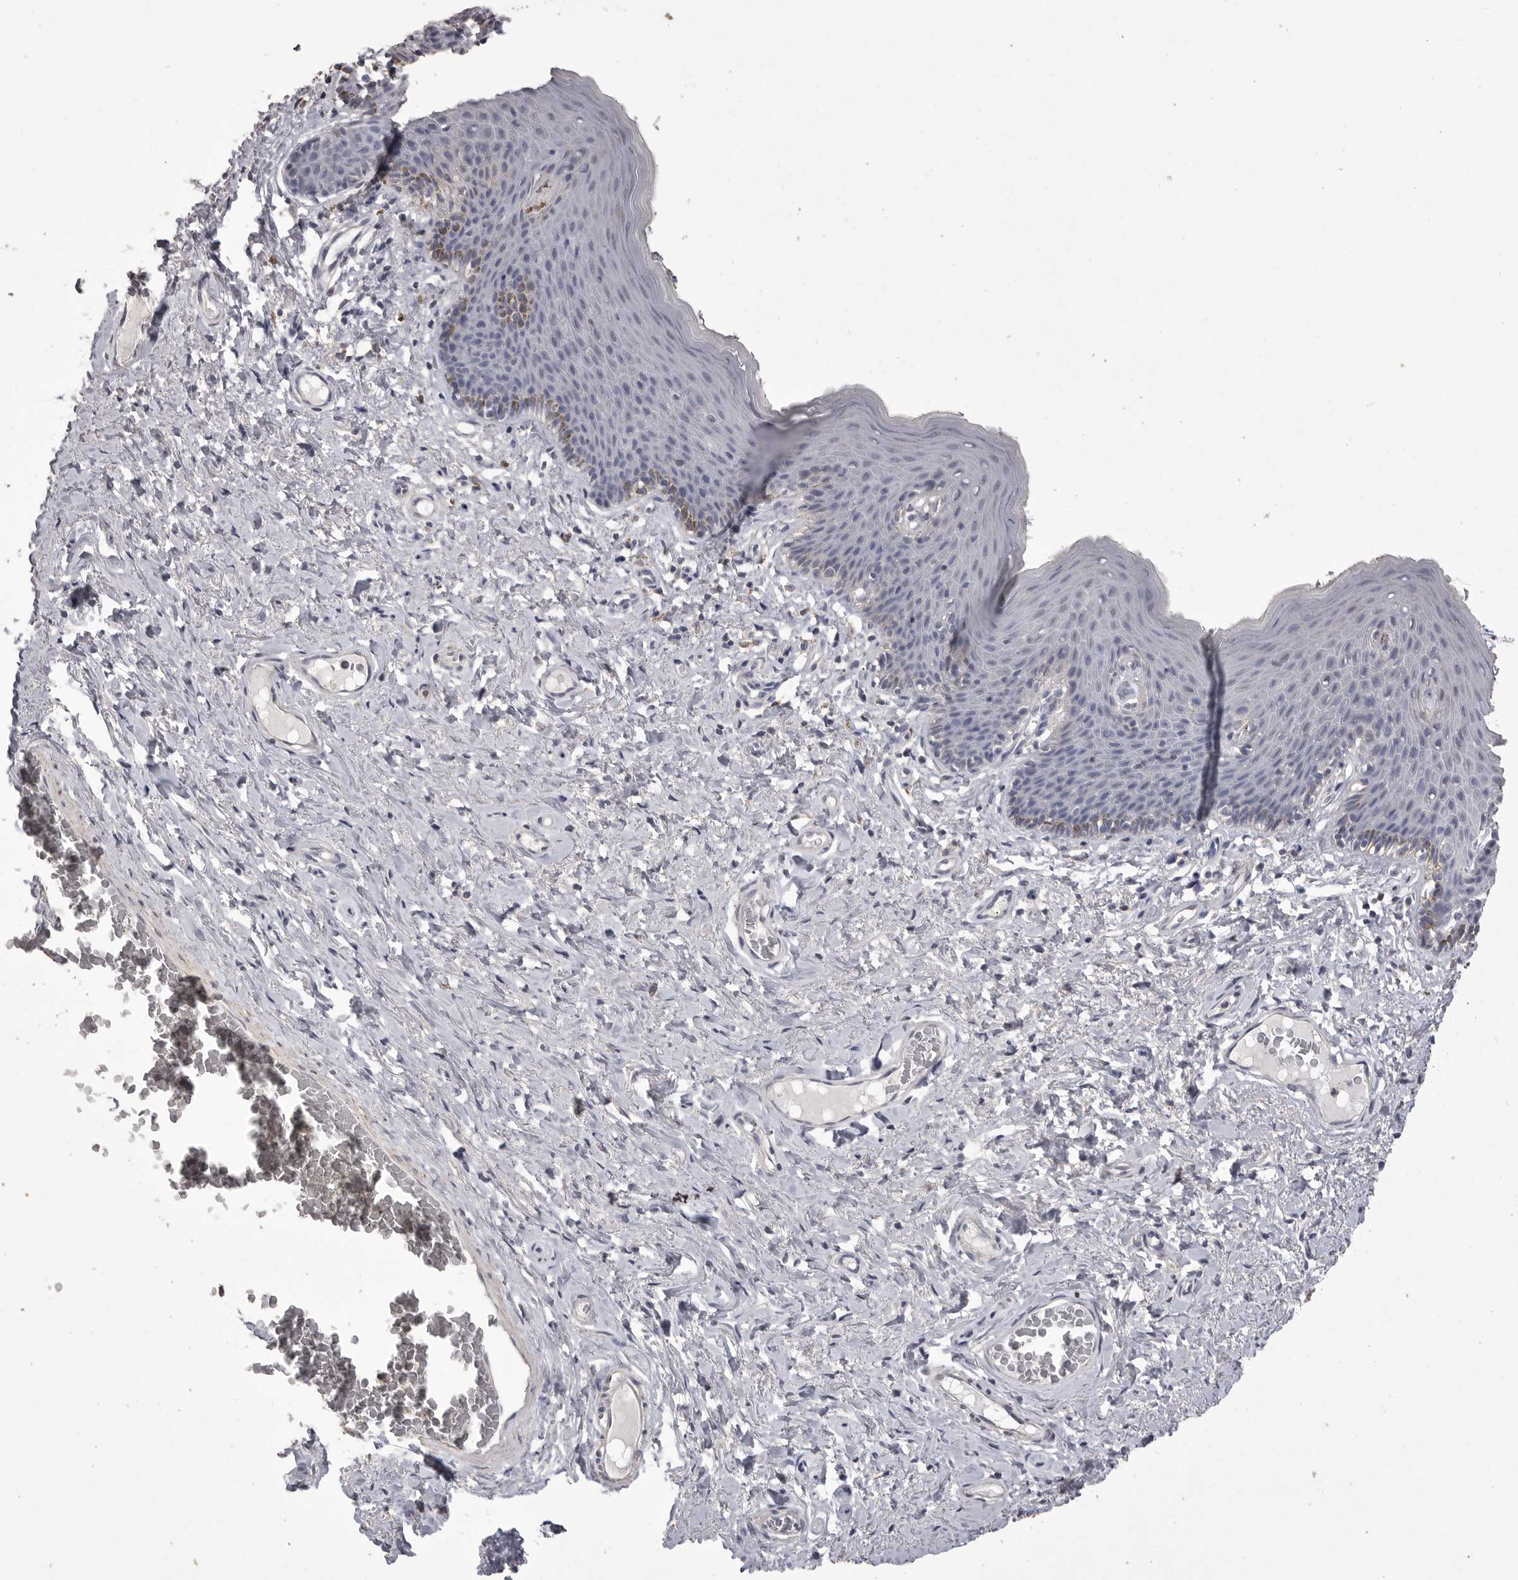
{"staining": {"intensity": "moderate", "quantity": "<25%", "location": "cytoplasmic/membranous"}, "tissue": "skin", "cell_type": "Epidermal cells", "image_type": "normal", "snomed": [{"axis": "morphology", "description": "Normal tissue, NOS"}, {"axis": "topography", "description": "Vulva"}], "caption": "This image displays immunohistochemistry (IHC) staining of normal human skin, with low moderate cytoplasmic/membranous staining in about <25% of epidermal cells.", "gene": "MMP7", "patient": {"sex": "female", "age": 66}}